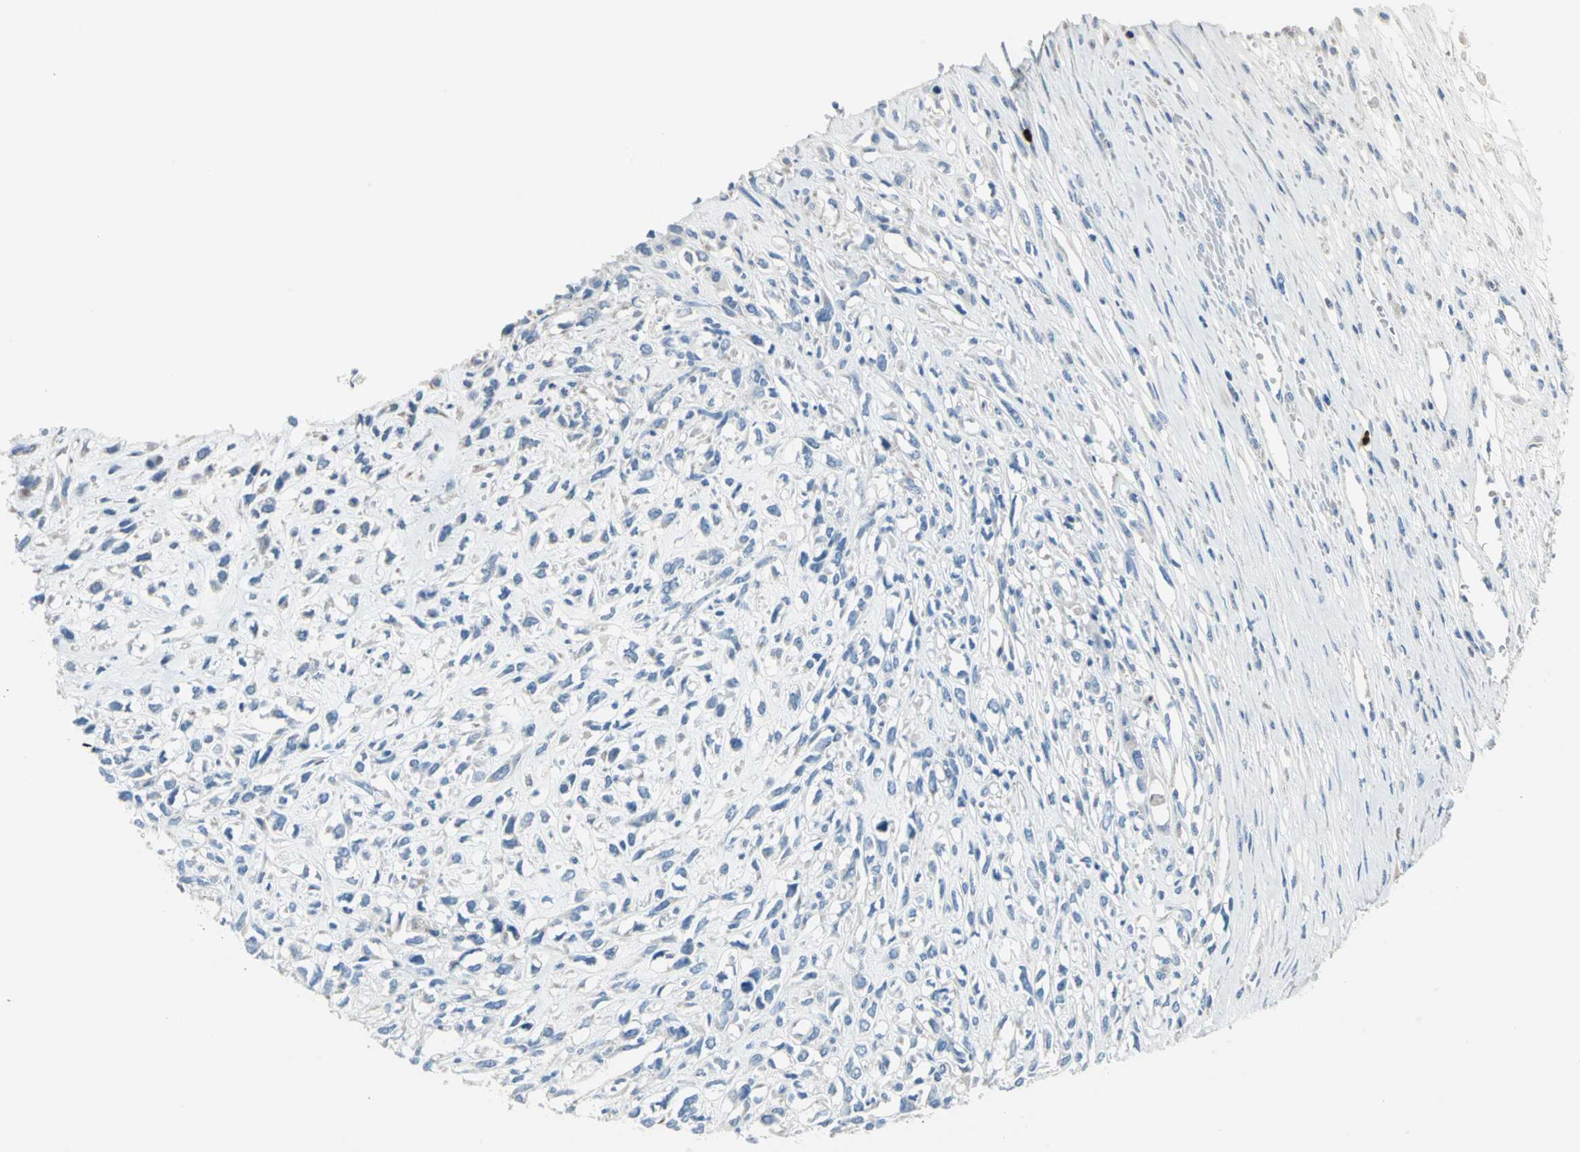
{"staining": {"intensity": "negative", "quantity": "none", "location": "none"}, "tissue": "head and neck cancer", "cell_type": "Tumor cells", "image_type": "cancer", "snomed": [{"axis": "morphology", "description": "Necrosis, NOS"}, {"axis": "morphology", "description": "Neoplasm, malignant, NOS"}, {"axis": "topography", "description": "Salivary gland"}, {"axis": "topography", "description": "Head-Neck"}], "caption": "A high-resolution histopathology image shows IHC staining of head and neck cancer, which shows no significant expression in tumor cells.", "gene": "ALOX15", "patient": {"sex": "male", "age": 43}}